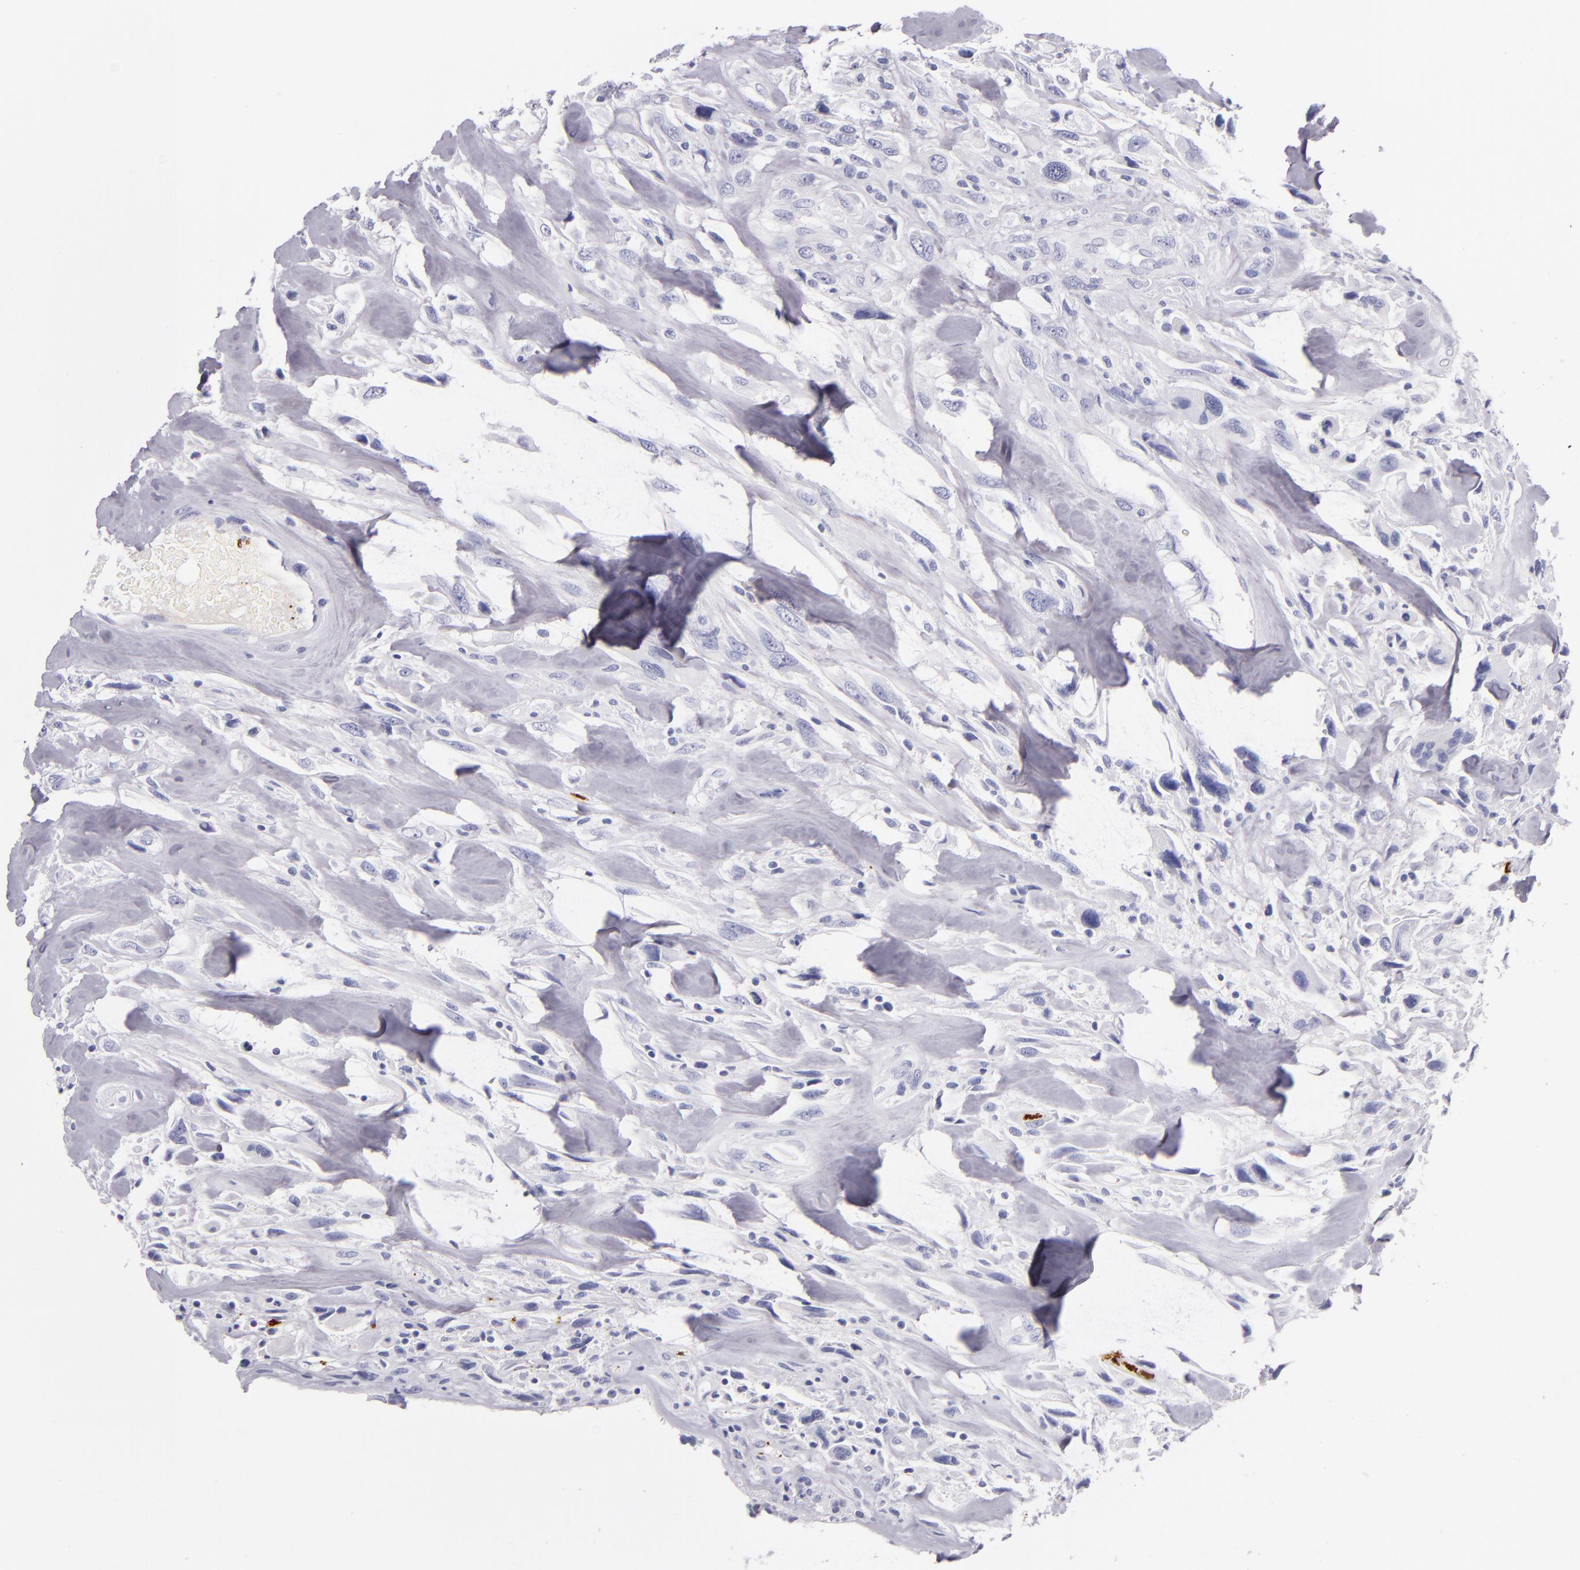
{"staining": {"intensity": "negative", "quantity": "none", "location": "none"}, "tissue": "breast cancer", "cell_type": "Tumor cells", "image_type": "cancer", "snomed": [{"axis": "morphology", "description": "Neoplasm, malignant, NOS"}, {"axis": "topography", "description": "Breast"}], "caption": "This is a micrograph of IHC staining of breast cancer, which shows no positivity in tumor cells.", "gene": "GP1BA", "patient": {"sex": "female", "age": 50}}